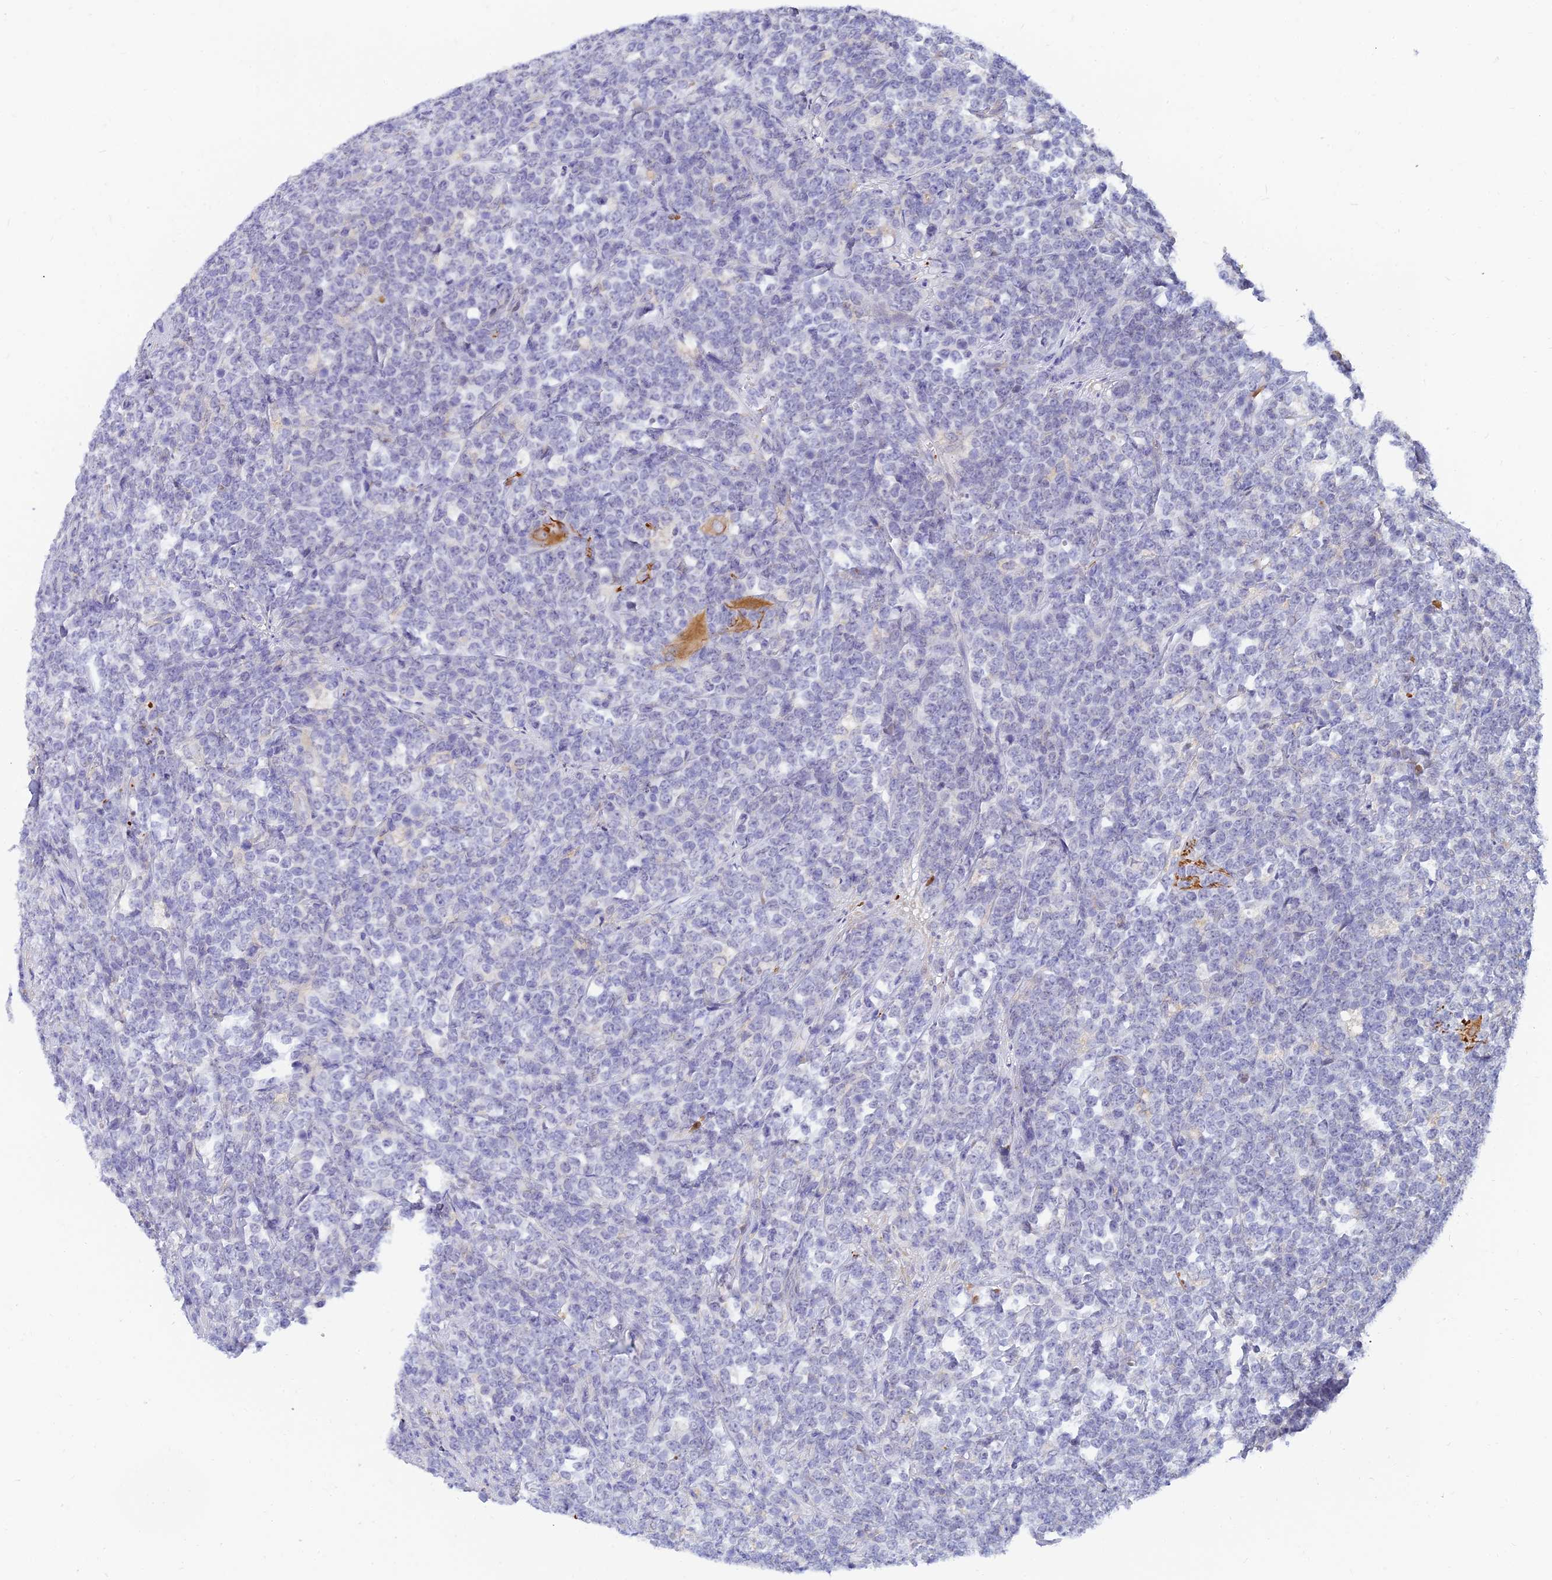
{"staining": {"intensity": "negative", "quantity": "none", "location": "none"}, "tissue": "lymphoma", "cell_type": "Tumor cells", "image_type": "cancer", "snomed": [{"axis": "morphology", "description": "Malignant lymphoma, non-Hodgkin's type, High grade"}, {"axis": "topography", "description": "Small intestine"}], "caption": "The image reveals no significant positivity in tumor cells of high-grade malignant lymphoma, non-Hodgkin's type. Brightfield microscopy of immunohistochemistry (IHC) stained with DAB (3,3'-diaminobenzidine) (brown) and hematoxylin (blue), captured at high magnification.", "gene": "ANKS4B", "patient": {"sex": "male", "age": 8}}